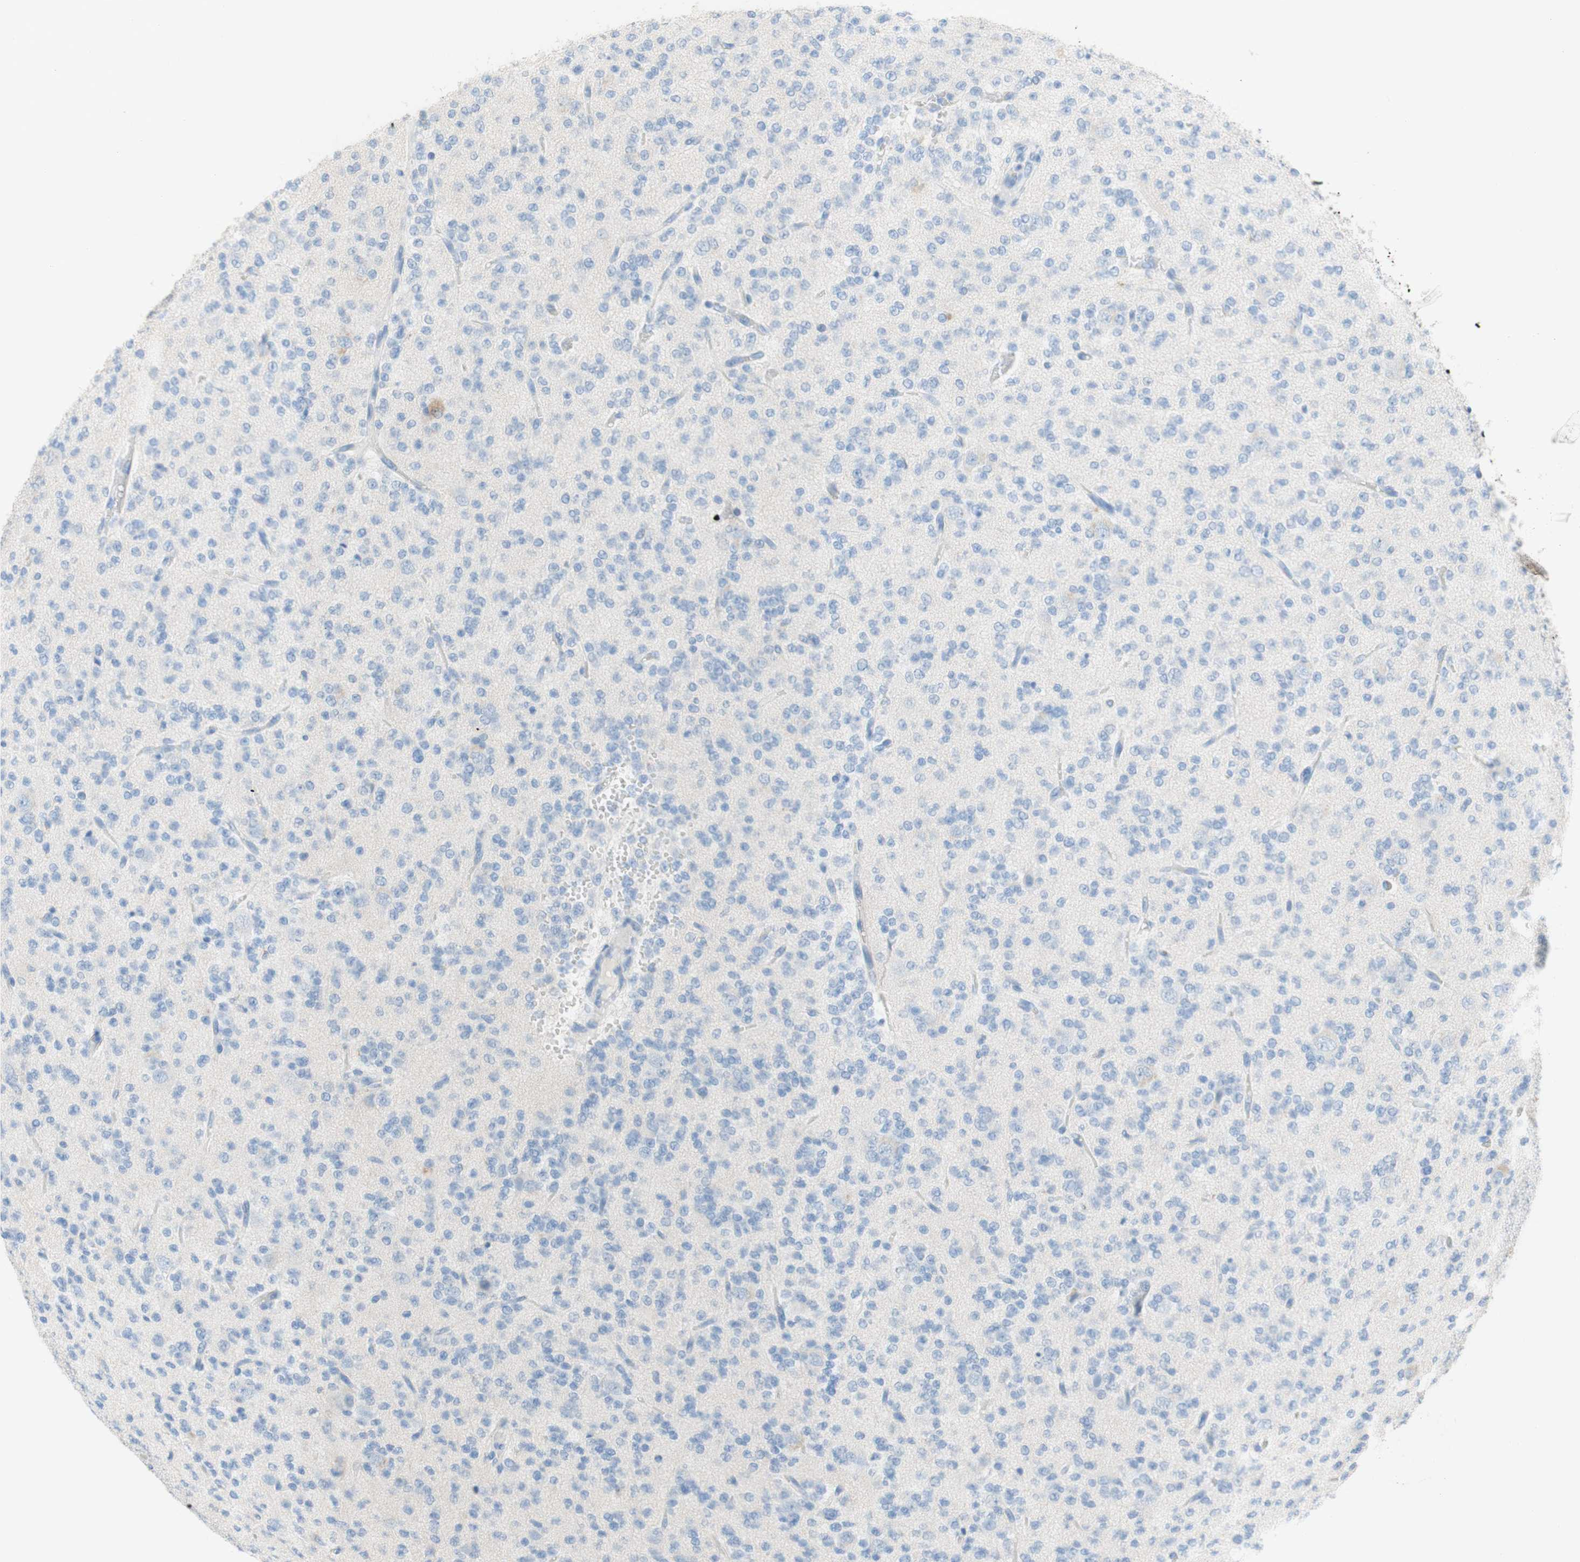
{"staining": {"intensity": "negative", "quantity": "none", "location": "none"}, "tissue": "glioma", "cell_type": "Tumor cells", "image_type": "cancer", "snomed": [{"axis": "morphology", "description": "Glioma, malignant, Low grade"}, {"axis": "topography", "description": "Brain"}], "caption": "Tumor cells show no significant staining in glioma.", "gene": "POLR2J3", "patient": {"sex": "male", "age": 38}}